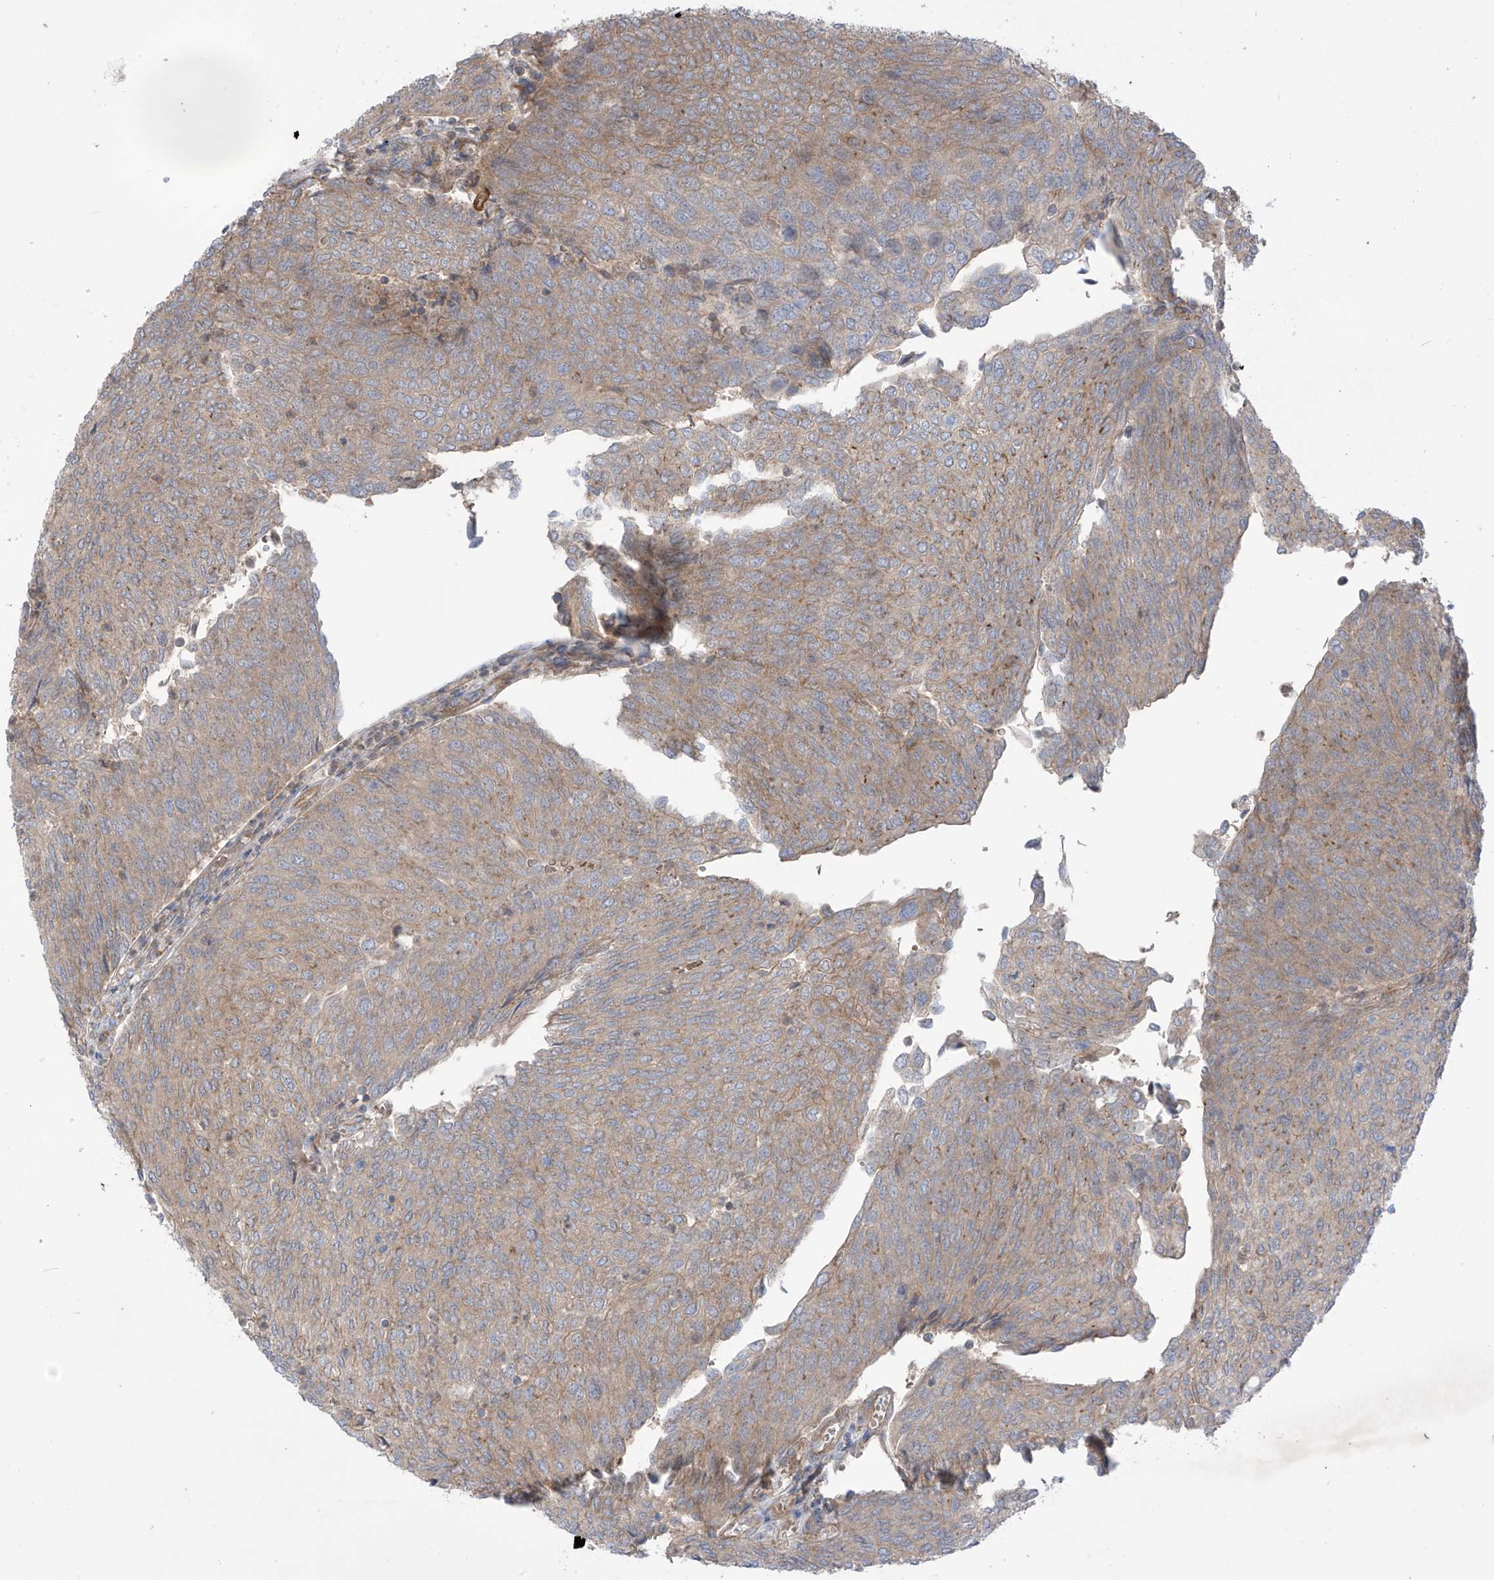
{"staining": {"intensity": "weak", "quantity": ">75%", "location": "cytoplasmic/membranous"}, "tissue": "urothelial cancer", "cell_type": "Tumor cells", "image_type": "cancer", "snomed": [{"axis": "morphology", "description": "Urothelial carcinoma, Low grade"}, {"axis": "topography", "description": "Urinary bladder"}], "caption": "Approximately >75% of tumor cells in human urothelial cancer demonstrate weak cytoplasmic/membranous protein staining as visualized by brown immunohistochemical staining.", "gene": "TRMU", "patient": {"sex": "female", "age": 79}}